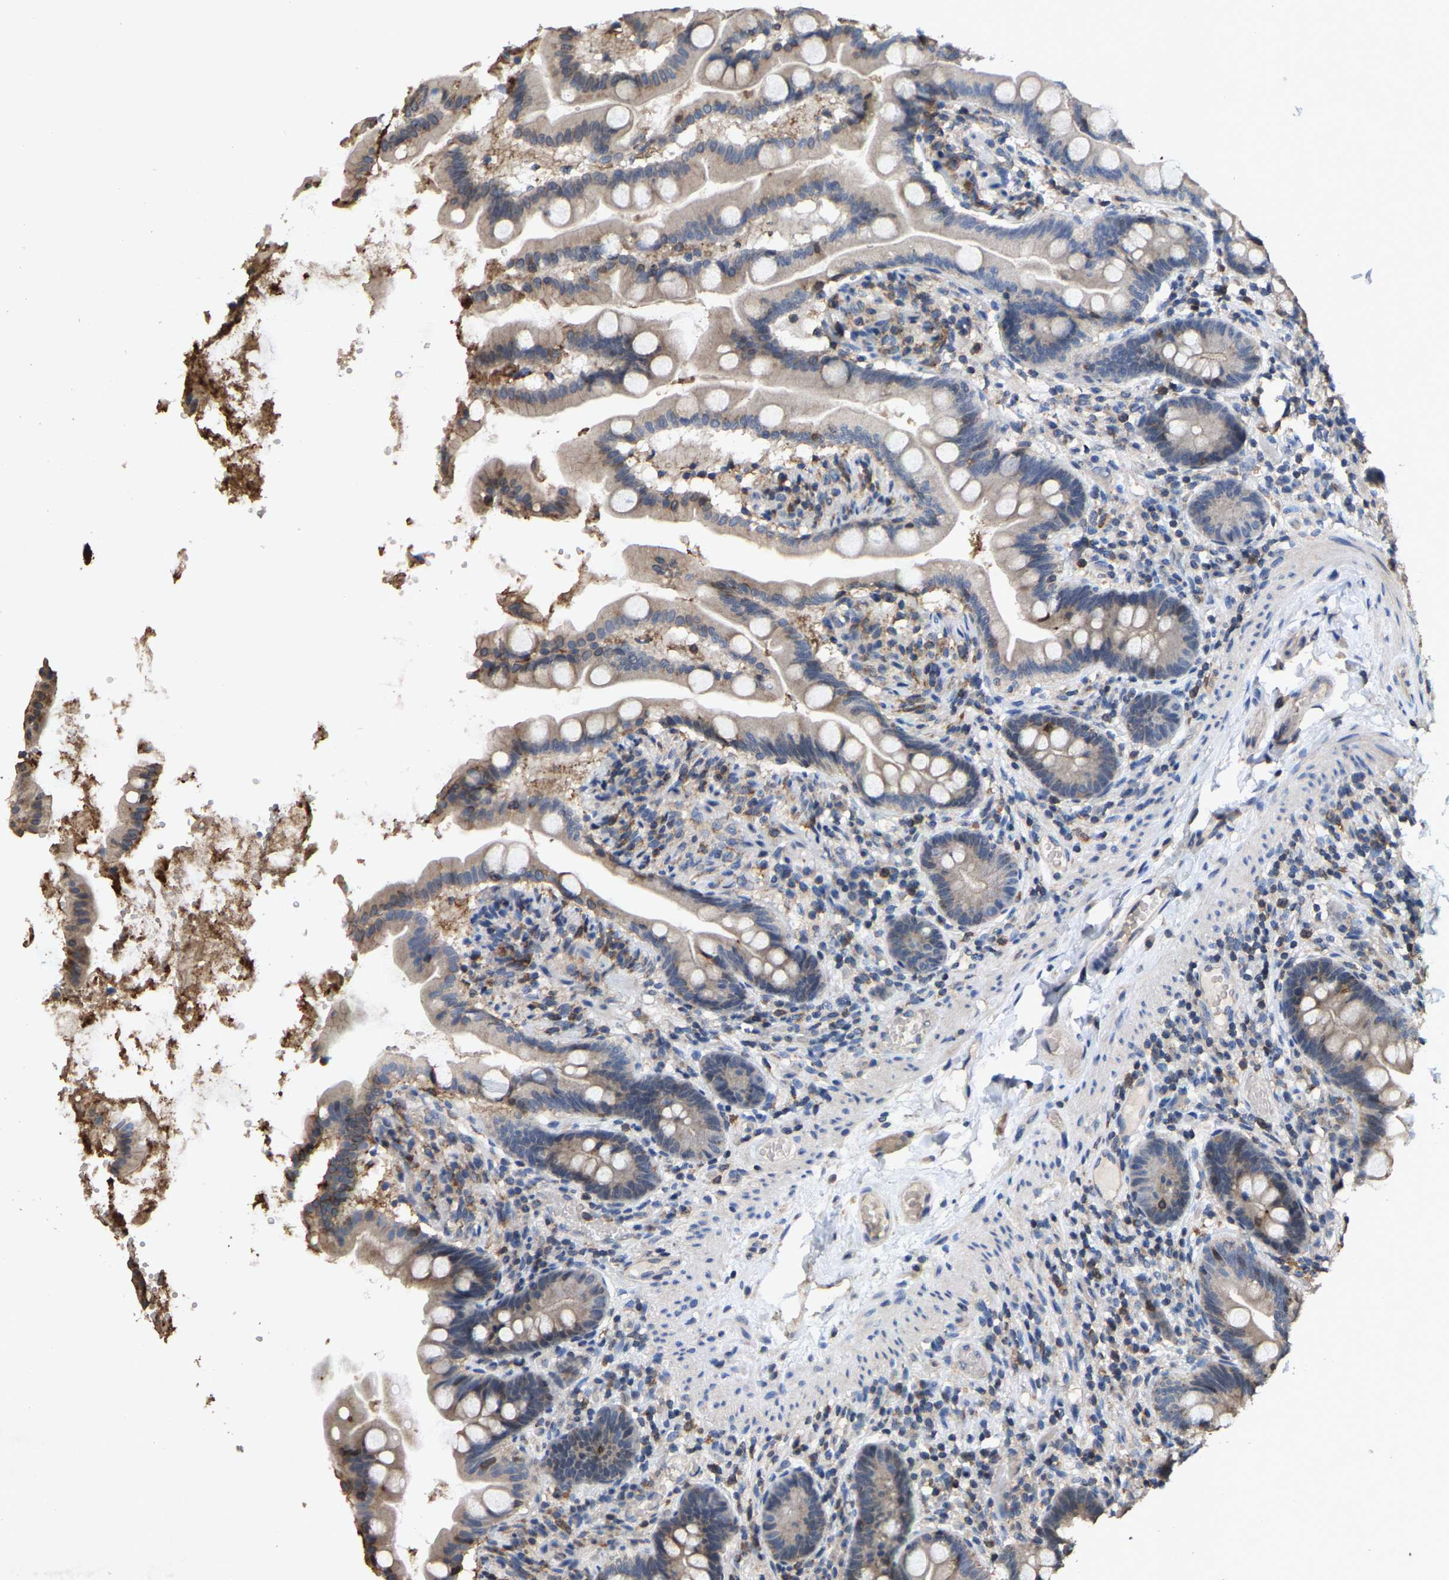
{"staining": {"intensity": "moderate", "quantity": "25%-75%", "location": "cytoplasmic/membranous"}, "tissue": "small intestine", "cell_type": "Glandular cells", "image_type": "normal", "snomed": [{"axis": "morphology", "description": "Normal tissue, NOS"}, {"axis": "topography", "description": "Small intestine"}], "caption": "A high-resolution image shows immunohistochemistry staining of unremarkable small intestine, which demonstrates moderate cytoplasmic/membranous staining in about 25%-75% of glandular cells.", "gene": "TDRKH", "patient": {"sex": "female", "age": 56}}